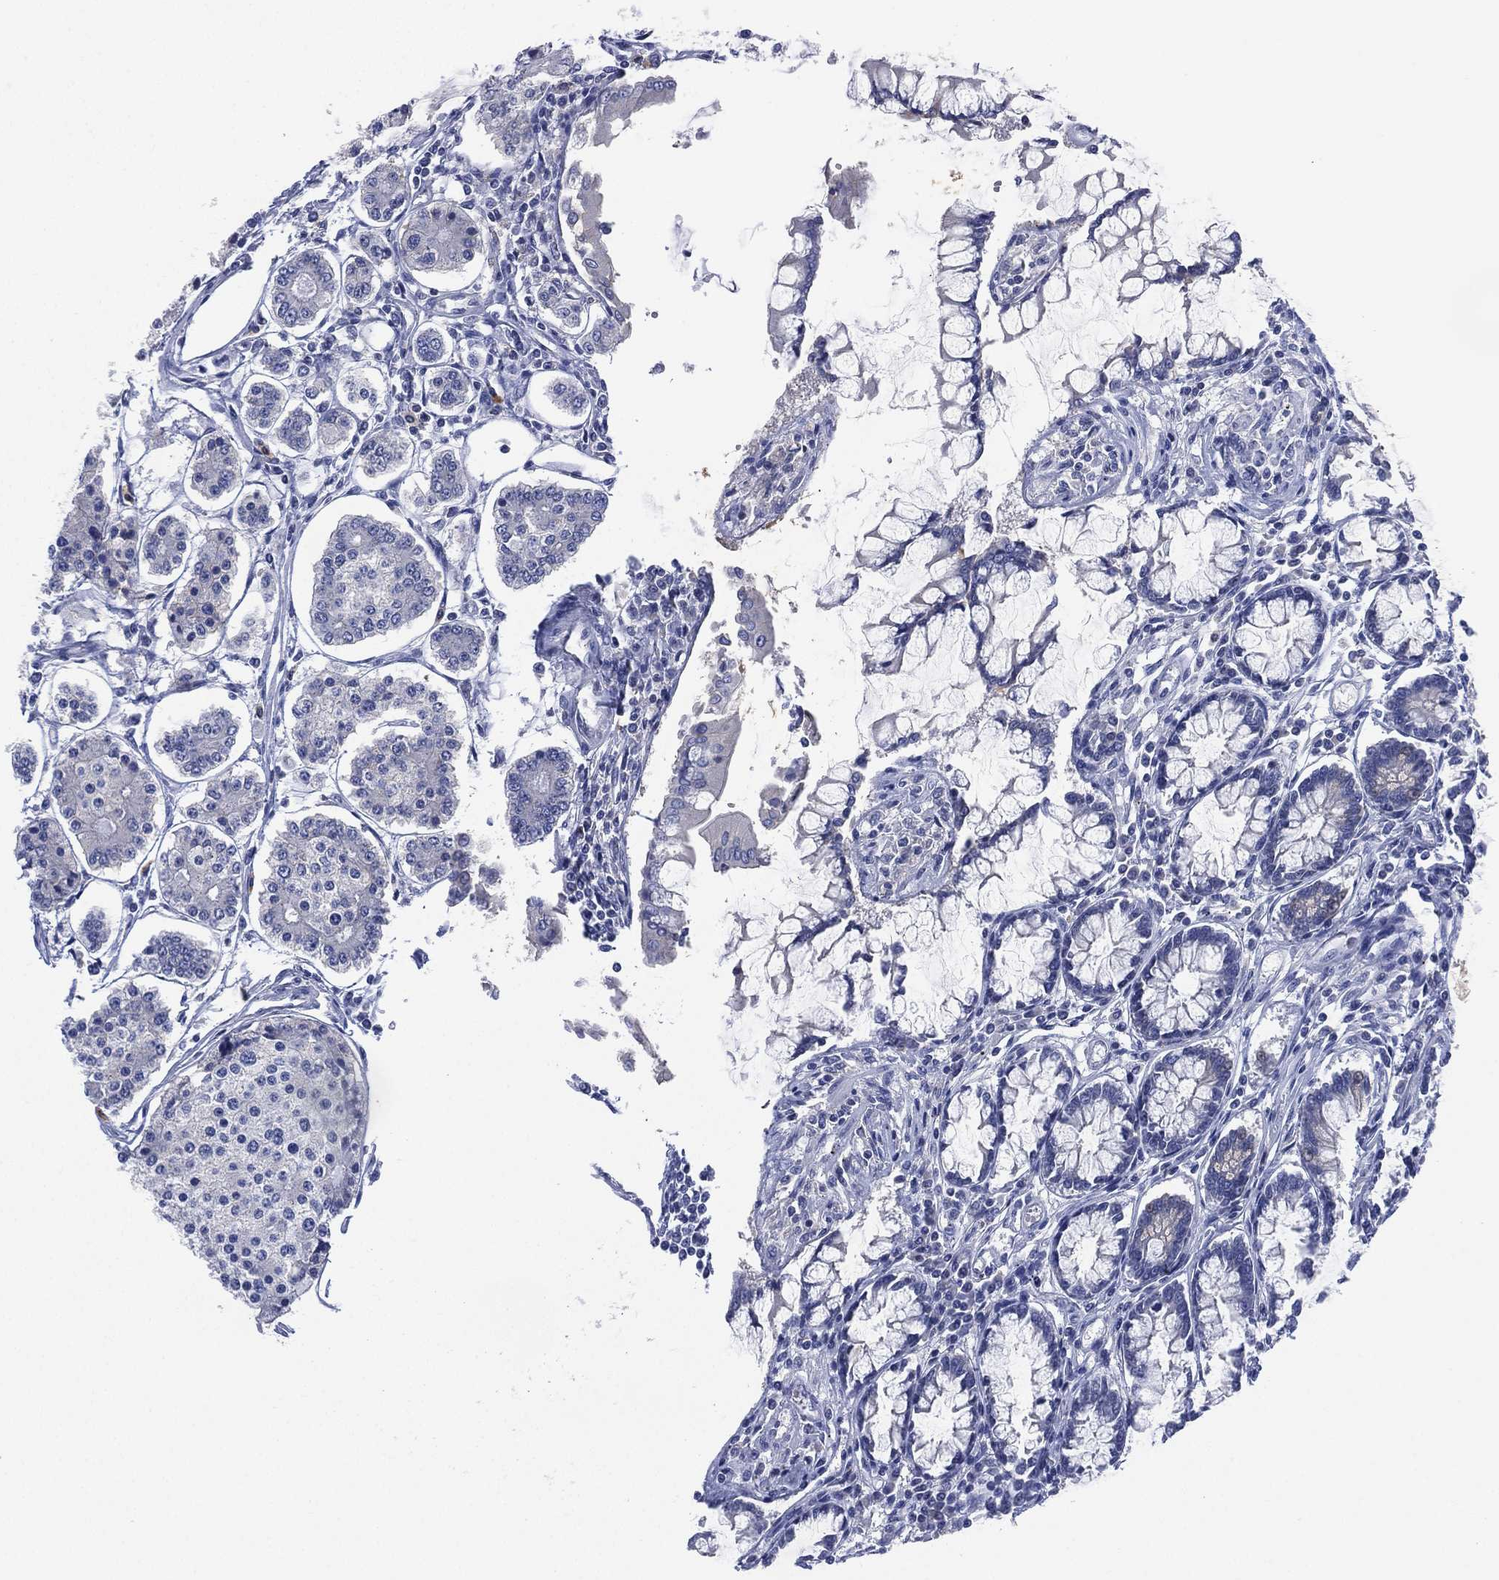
{"staining": {"intensity": "negative", "quantity": "none", "location": "none"}, "tissue": "carcinoid", "cell_type": "Tumor cells", "image_type": "cancer", "snomed": [{"axis": "morphology", "description": "Carcinoid, malignant, NOS"}, {"axis": "topography", "description": "Small intestine"}], "caption": "Immunohistochemistry of human carcinoid shows no positivity in tumor cells.", "gene": "CHRNA3", "patient": {"sex": "female", "age": 65}}